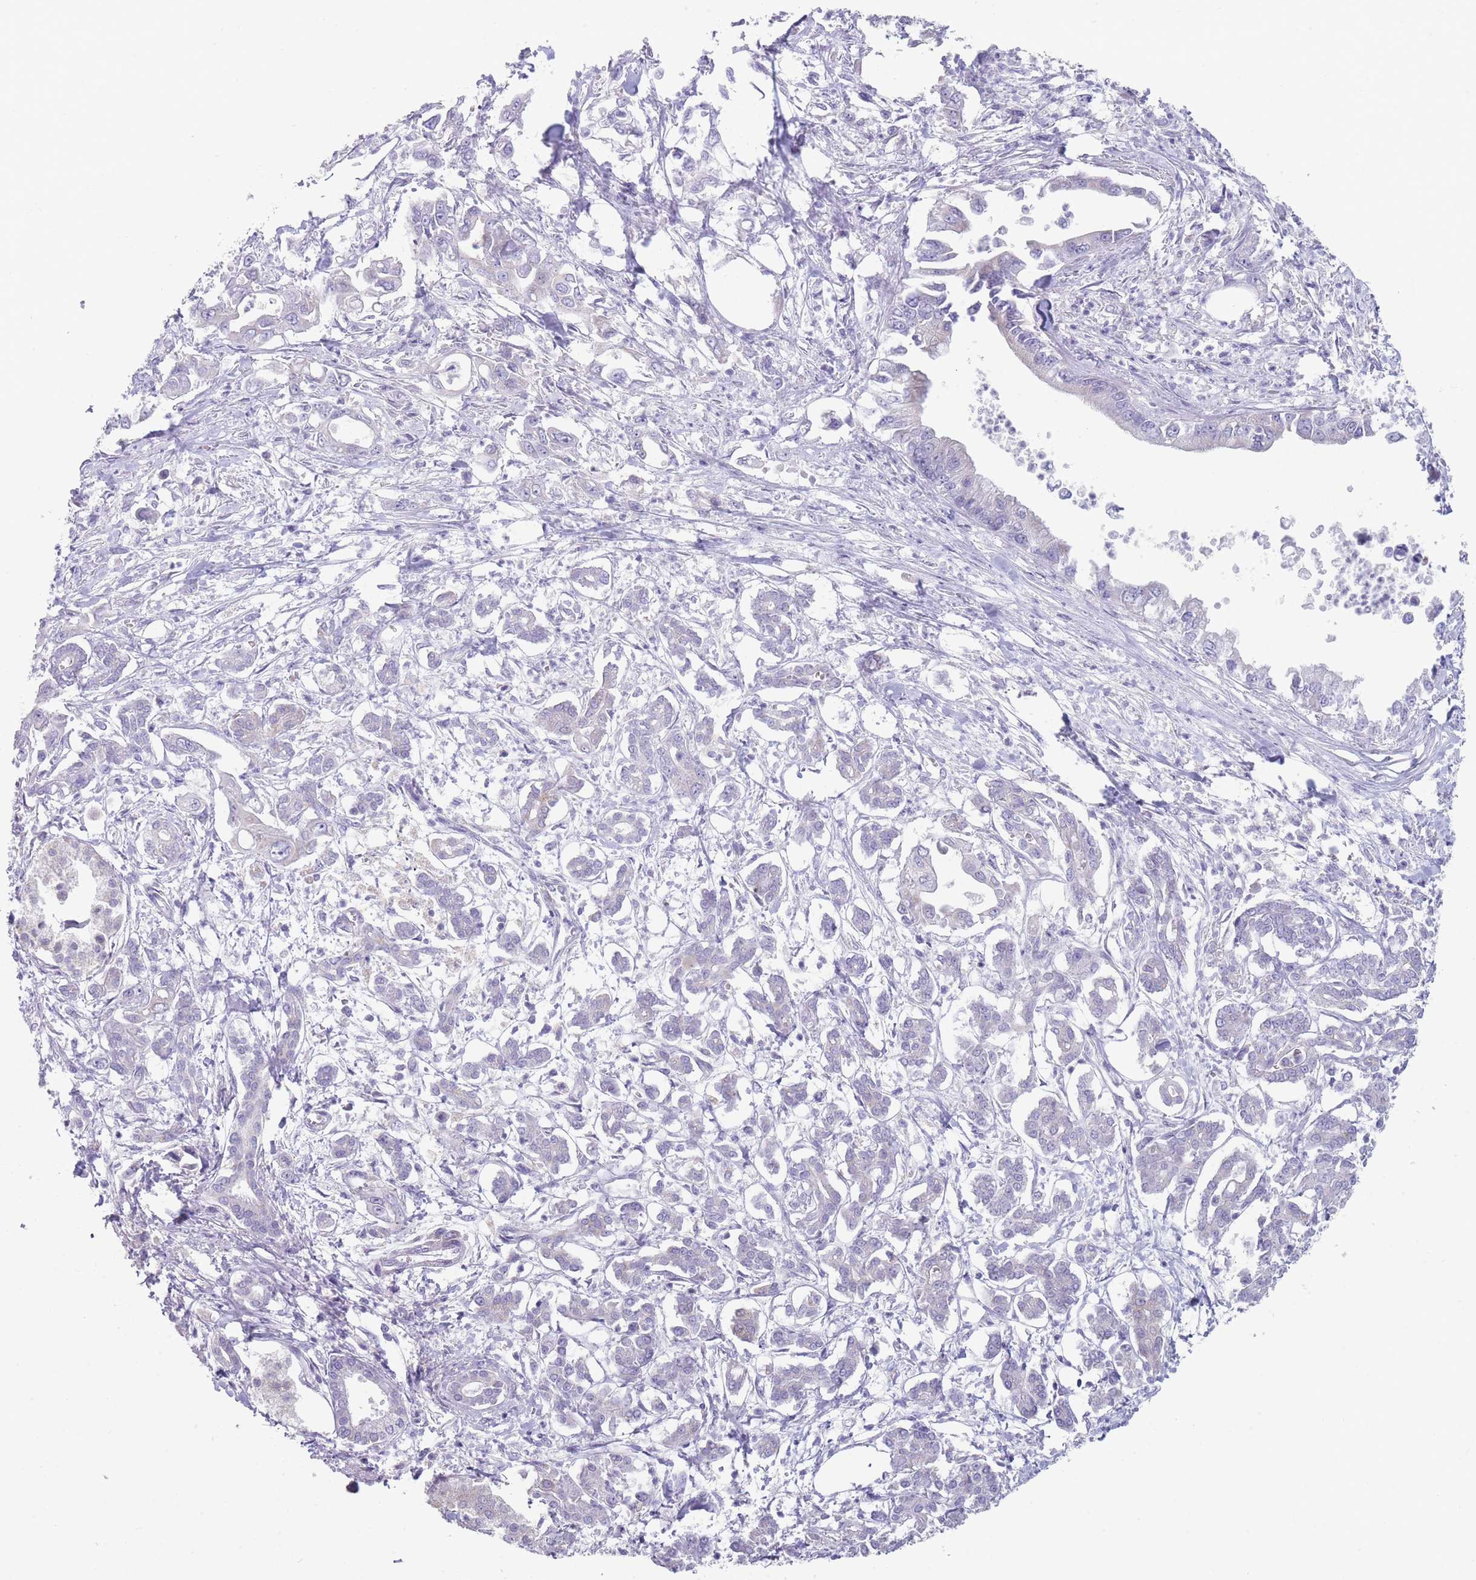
{"staining": {"intensity": "negative", "quantity": "none", "location": "none"}, "tissue": "pancreatic cancer", "cell_type": "Tumor cells", "image_type": "cancer", "snomed": [{"axis": "morphology", "description": "Adenocarcinoma, NOS"}, {"axis": "topography", "description": "Pancreas"}], "caption": "Immunohistochemistry (IHC) of human pancreatic adenocarcinoma demonstrates no expression in tumor cells.", "gene": "MRPS14", "patient": {"sex": "male", "age": 61}}